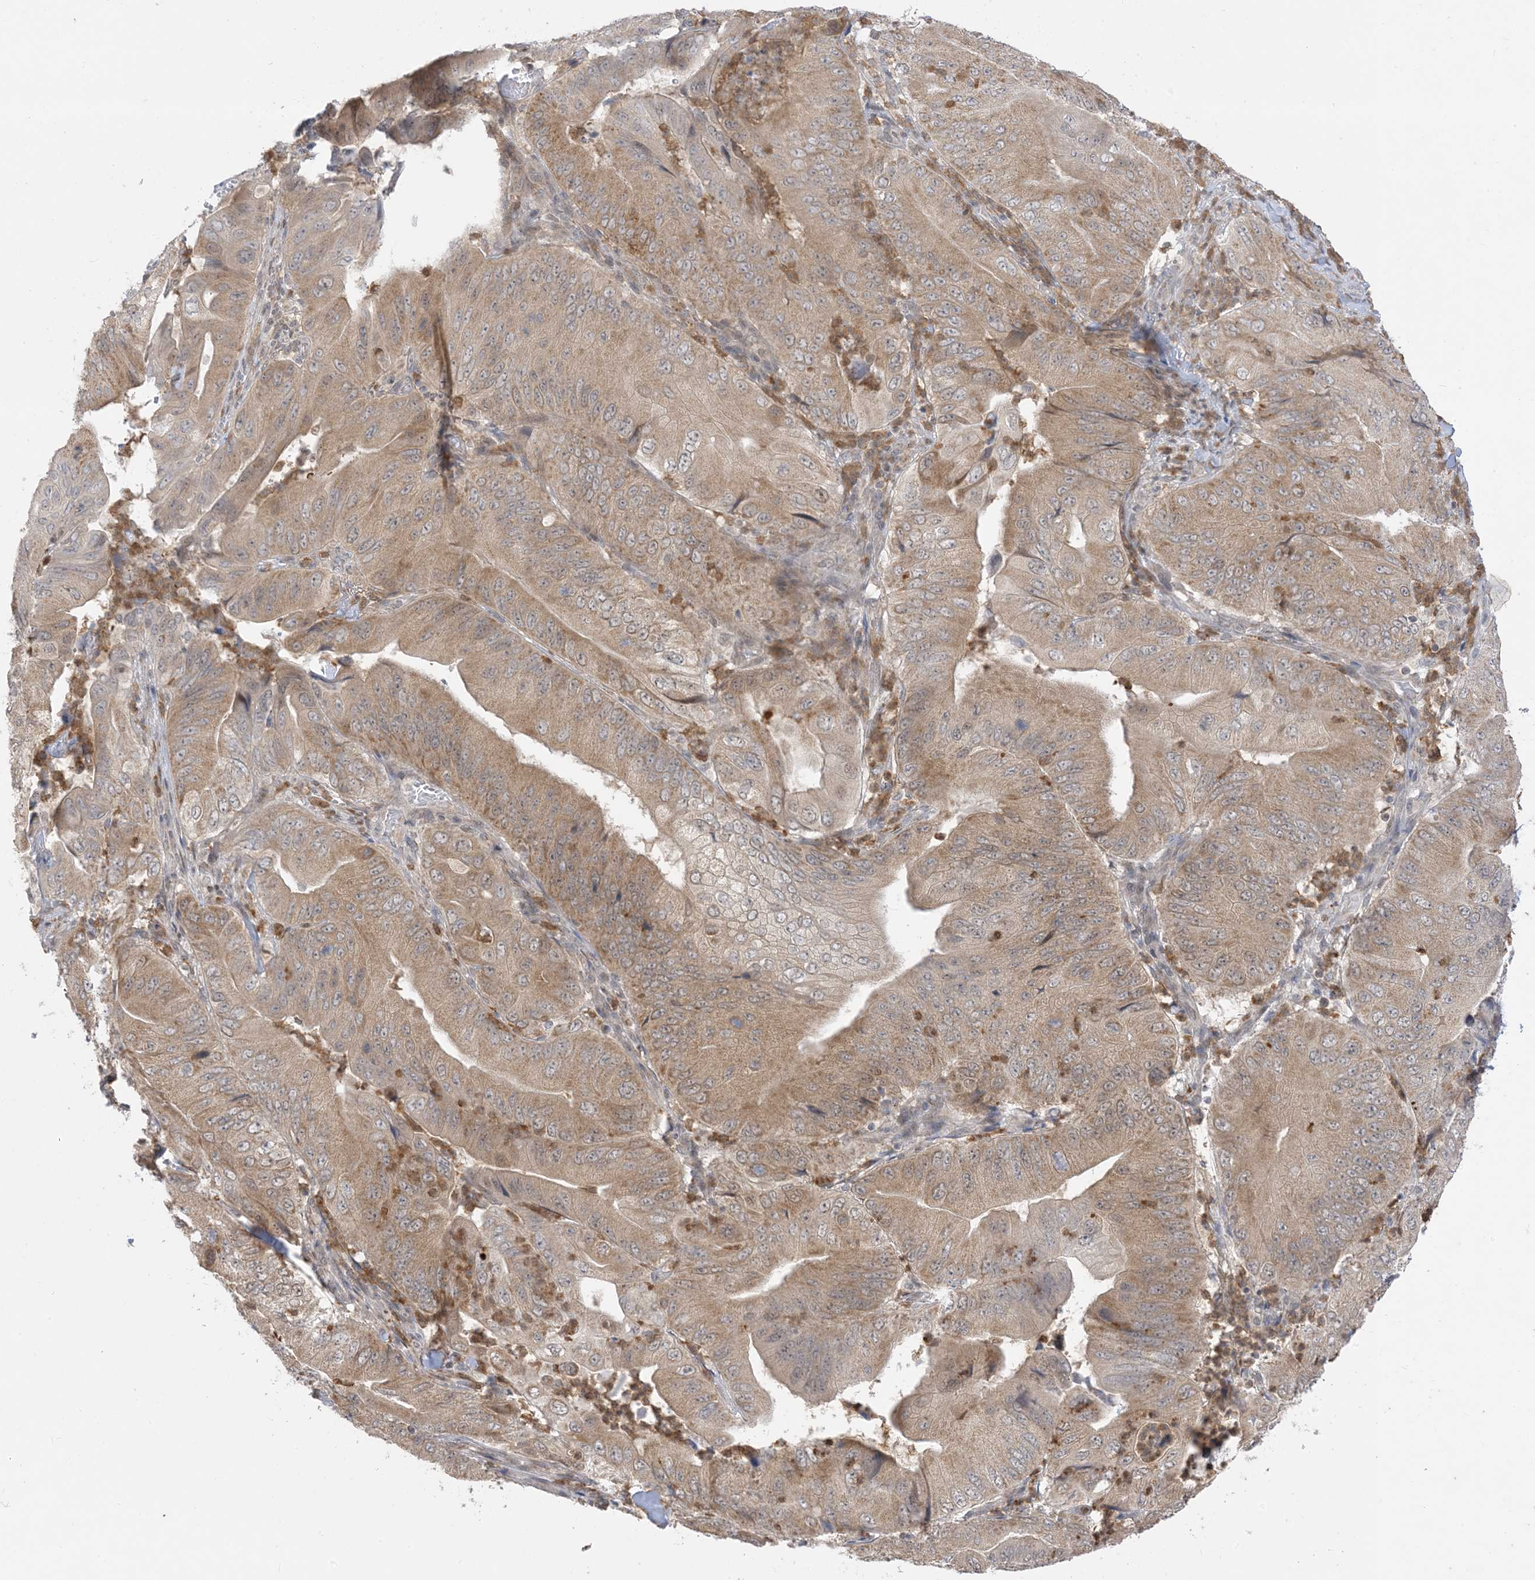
{"staining": {"intensity": "moderate", "quantity": ">75%", "location": "cytoplasmic/membranous"}, "tissue": "pancreatic cancer", "cell_type": "Tumor cells", "image_type": "cancer", "snomed": [{"axis": "morphology", "description": "Adenocarcinoma, NOS"}, {"axis": "topography", "description": "Pancreas"}], "caption": "Immunohistochemistry (IHC) histopathology image of adenocarcinoma (pancreatic) stained for a protein (brown), which demonstrates medium levels of moderate cytoplasmic/membranous positivity in approximately >75% of tumor cells.", "gene": "KANSL3", "patient": {"sex": "female", "age": 77}}